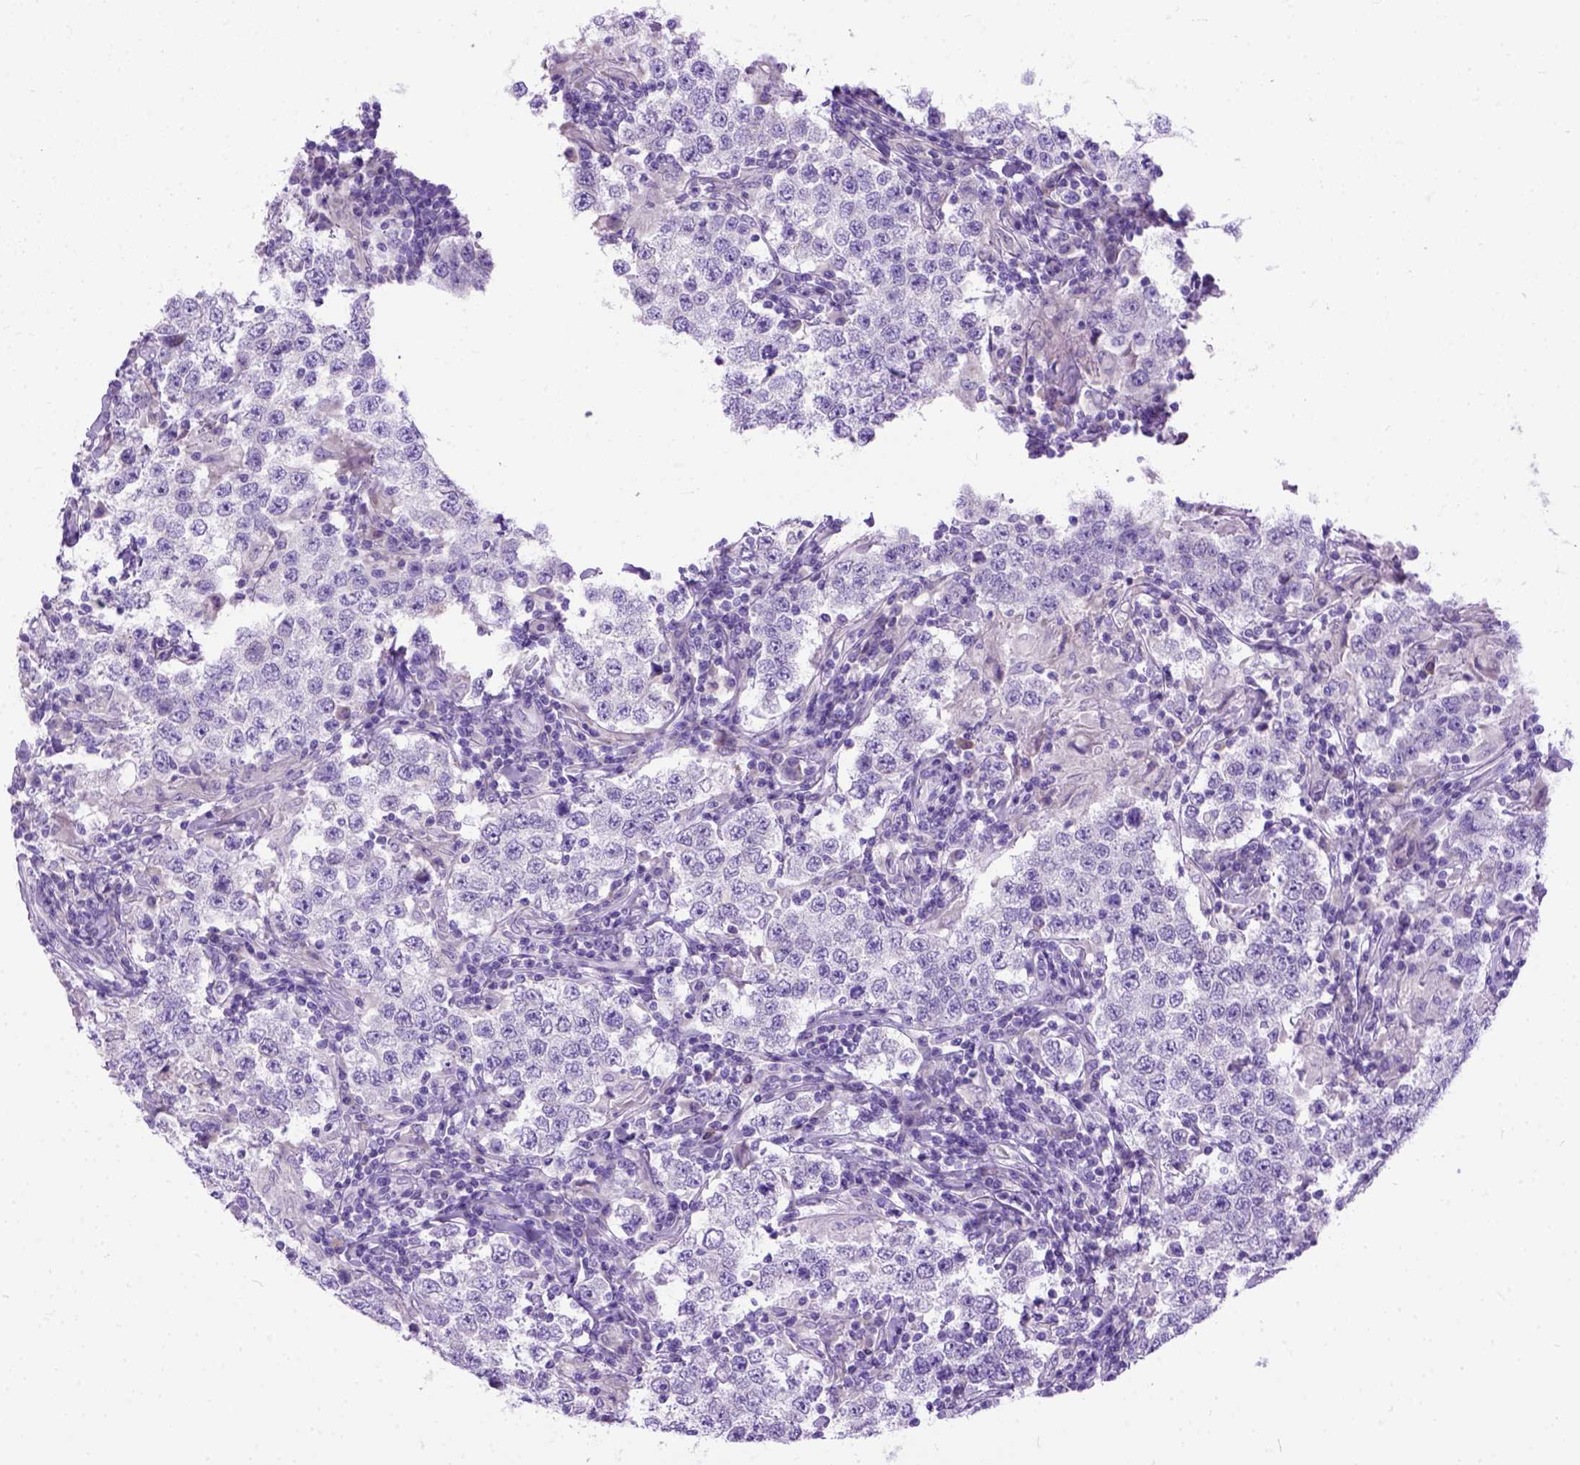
{"staining": {"intensity": "negative", "quantity": "none", "location": "none"}, "tissue": "testis cancer", "cell_type": "Tumor cells", "image_type": "cancer", "snomed": [{"axis": "morphology", "description": "Seminoma, NOS"}, {"axis": "morphology", "description": "Carcinoma, Embryonal, NOS"}, {"axis": "topography", "description": "Testis"}], "caption": "Immunohistochemistry (IHC) of testis embryonal carcinoma demonstrates no staining in tumor cells. (DAB IHC visualized using brightfield microscopy, high magnification).", "gene": "ODAD3", "patient": {"sex": "male", "age": 41}}